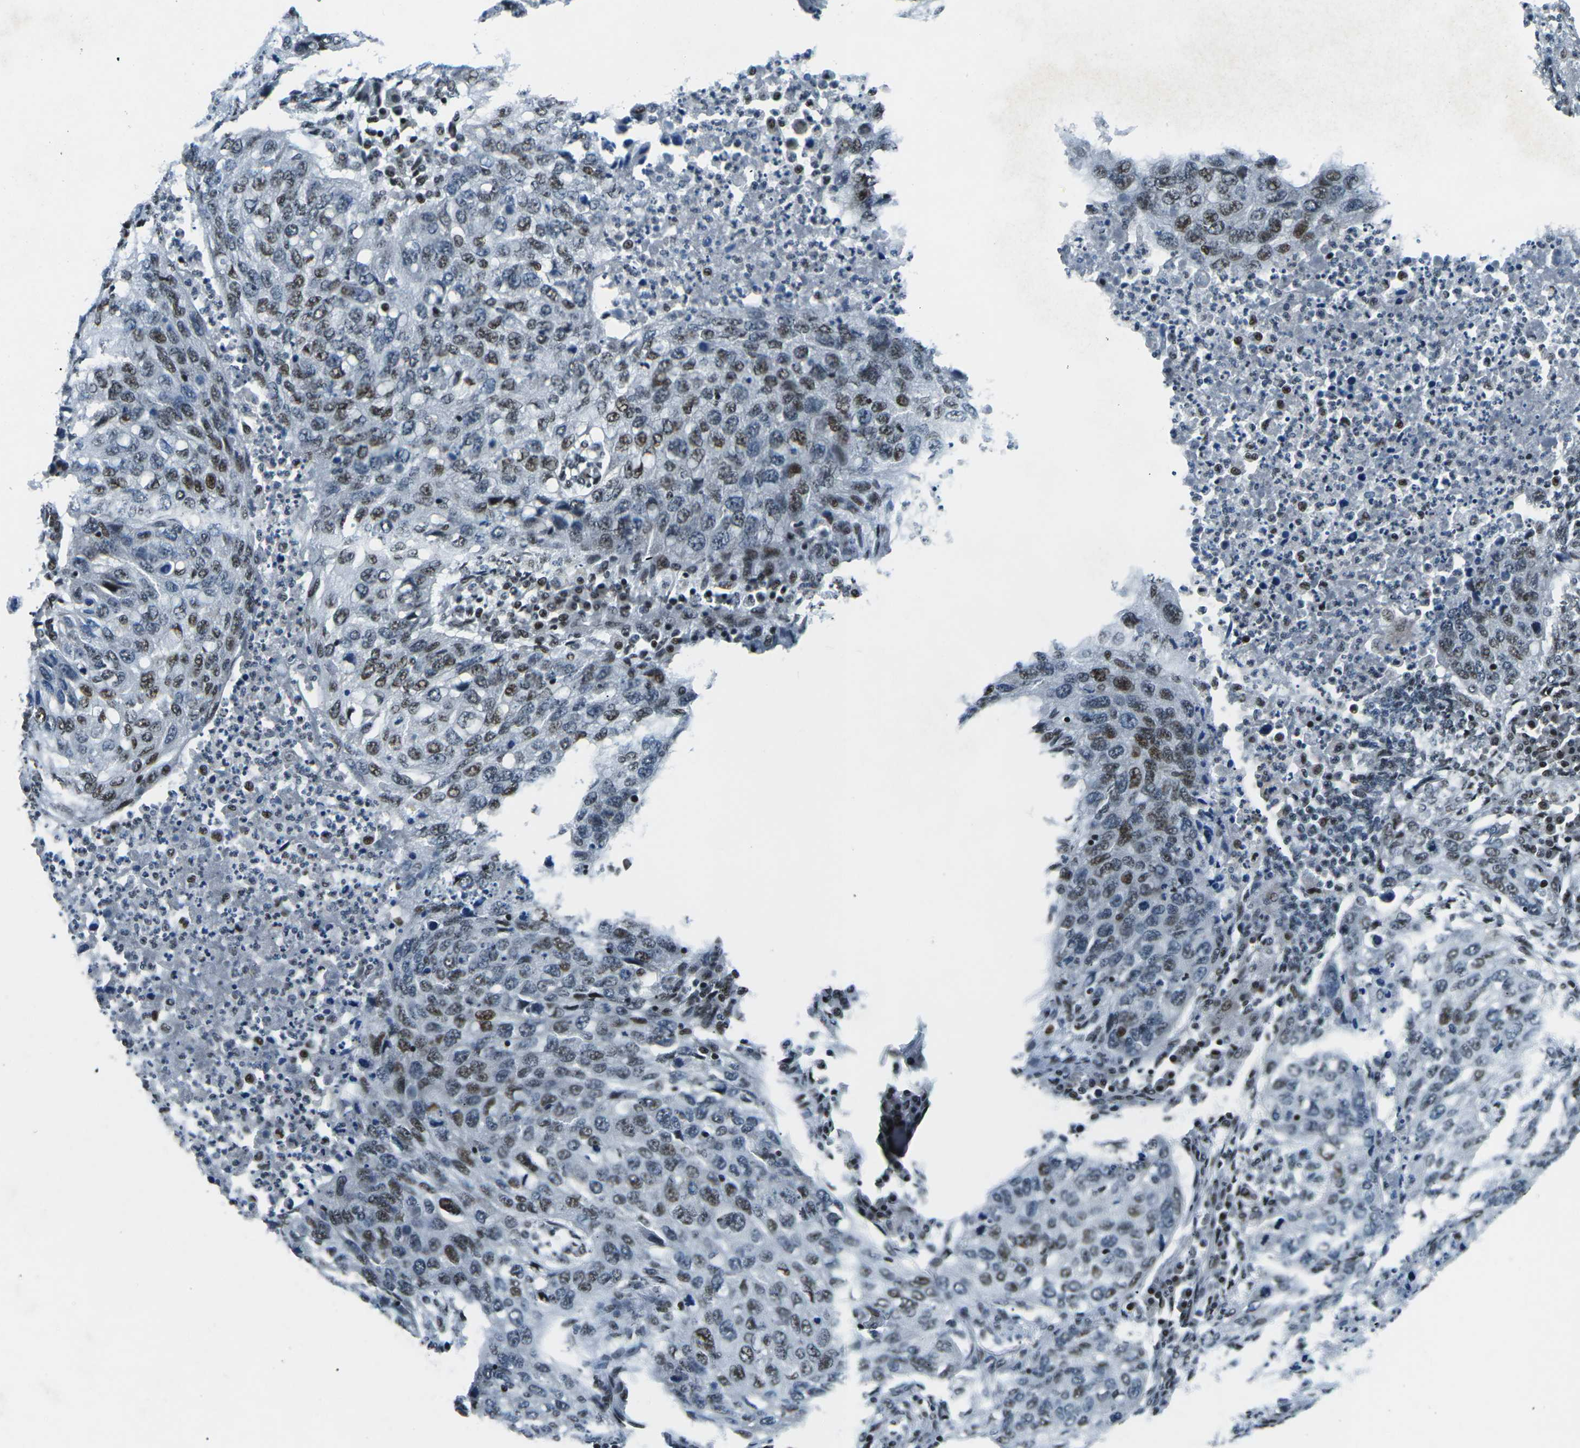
{"staining": {"intensity": "moderate", "quantity": "25%-75%", "location": "nuclear"}, "tissue": "lung cancer", "cell_type": "Tumor cells", "image_type": "cancer", "snomed": [{"axis": "morphology", "description": "Squamous cell carcinoma, NOS"}, {"axis": "topography", "description": "Lung"}], "caption": "Protein analysis of lung squamous cell carcinoma tissue shows moderate nuclear expression in approximately 25%-75% of tumor cells. The staining was performed using DAB to visualize the protein expression in brown, while the nuclei were stained in blue with hematoxylin (Magnification: 20x).", "gene": "RBL2", "patient": {"sex": "female", "age": 63}}